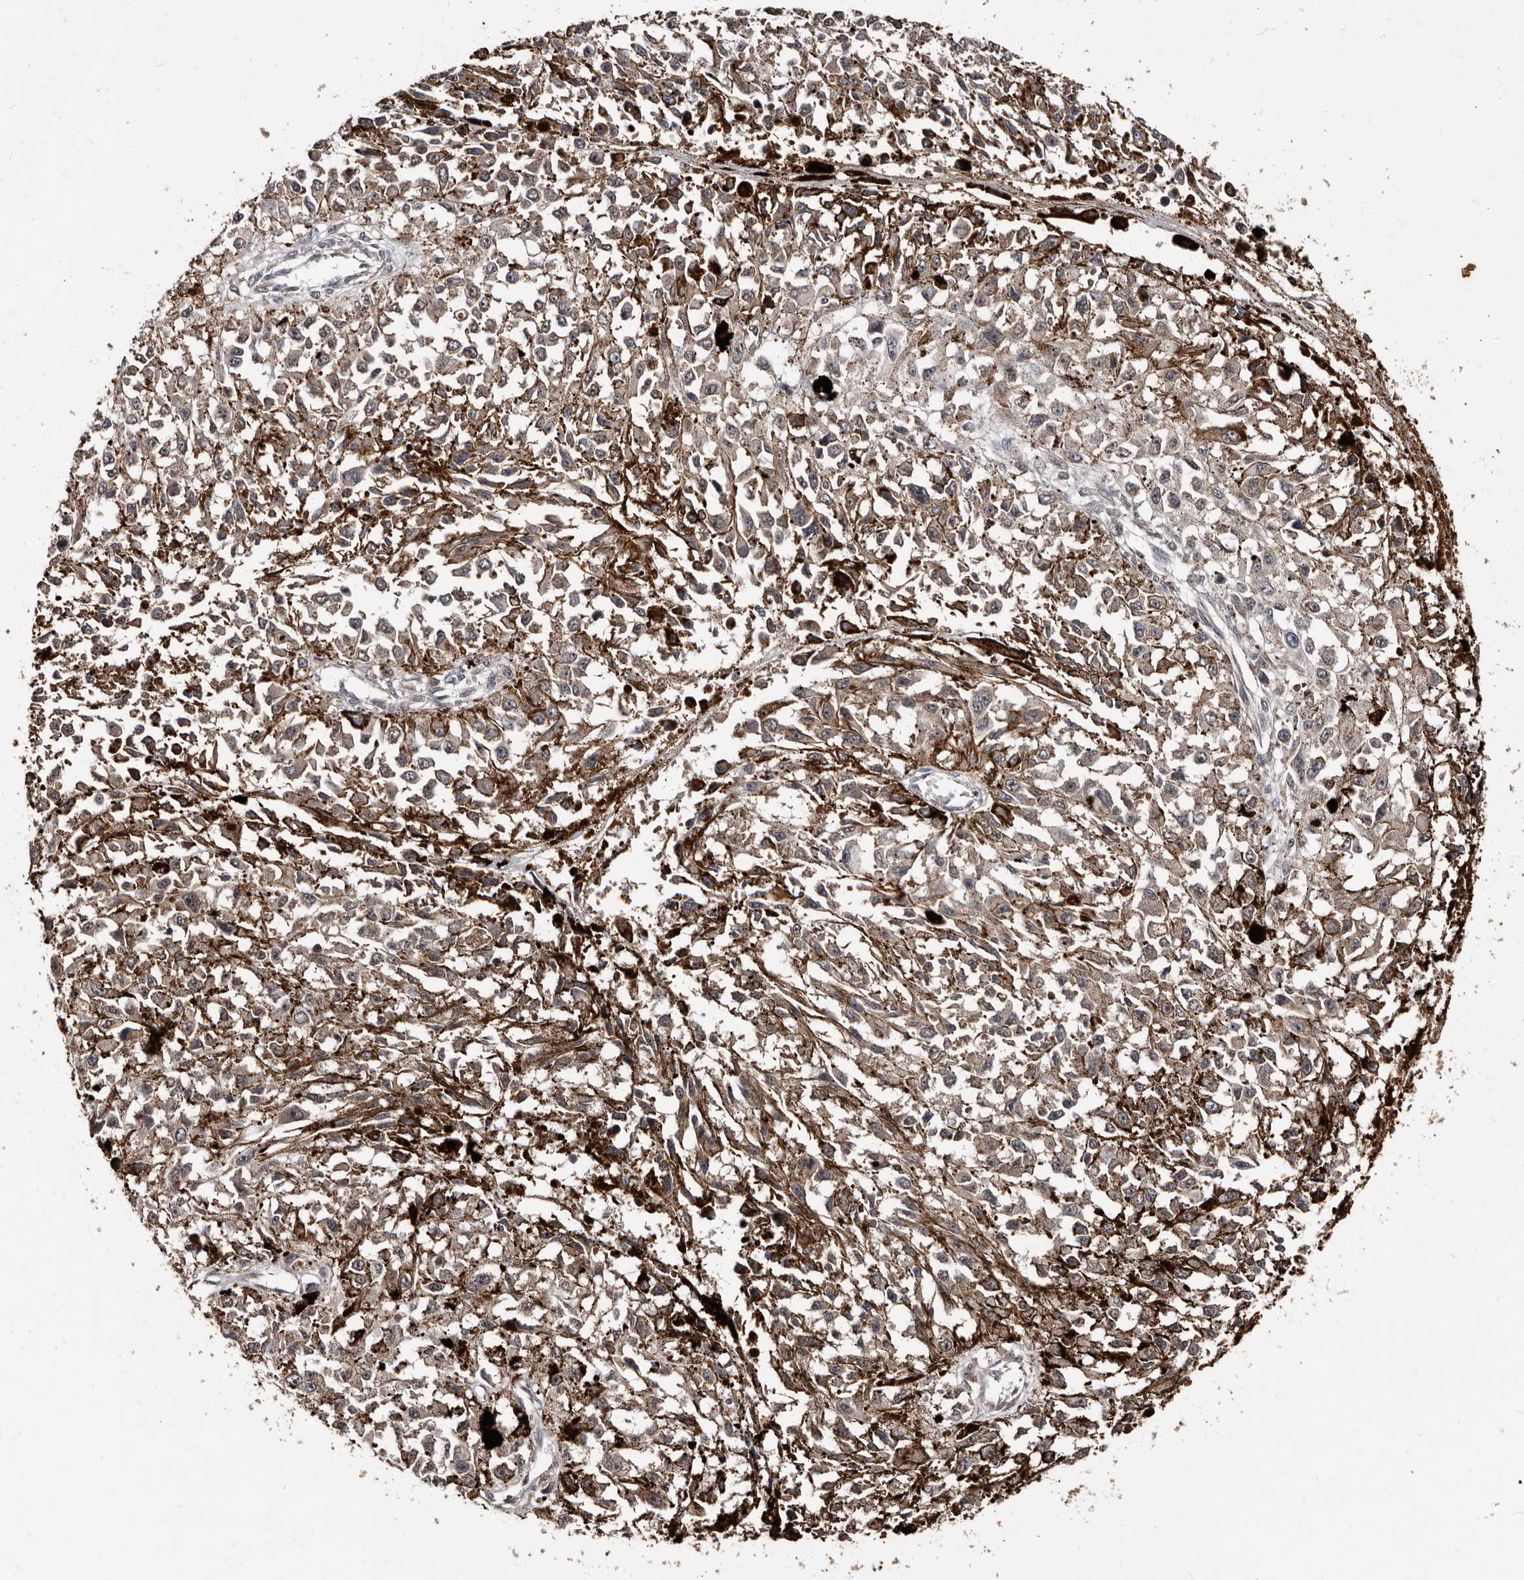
{"staining": {"intensity": "negative", "quantity": "none", "location": "none"}, "tissue": "melanoma", "cell_type": "Tumor cells", "image_type": "cancer", "snomed": [{"axis": "morphology", "description": "Malignant melanoma, Metastatic site"}, {"axis": "topography", "description": "Lymph node"}], "caption": "IHC micrograph of human malignant melanoma (metastatic site) stained for a protein (brown), which displays no expression in tumor cells.", "gene": "PMVK", "patient": {"sex": "male", "age": 59}}